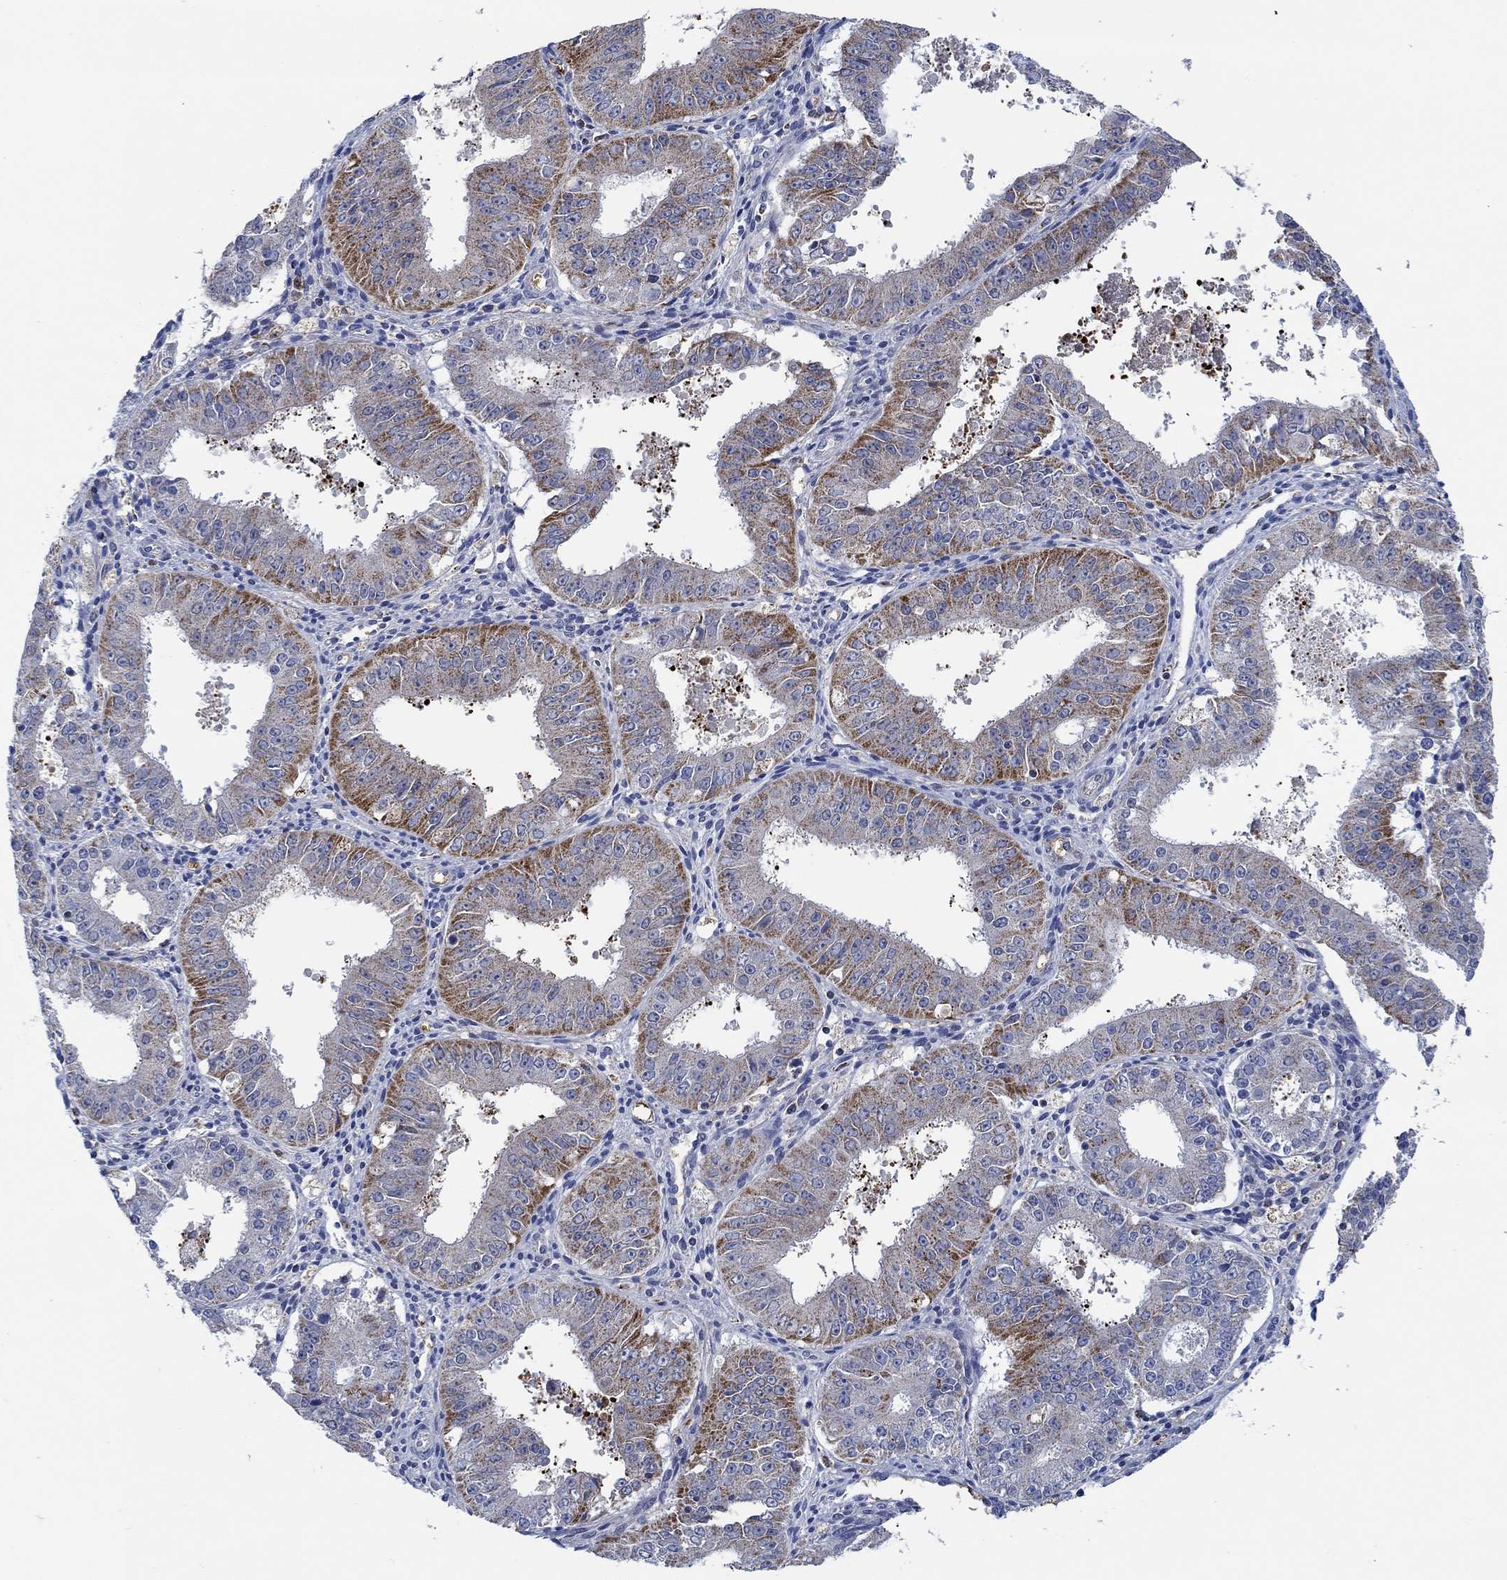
{"staining": {"intensity": "weak", "quantity": "25%-75%", "location": "cytoplasmic/membranous"}, "tissue": "ovarian cancer", "cell_type": "Tumor cells", "image_type": "cancer", "snomed": [{"axis": "morphology", "description": "Carcinoma, endometroid"}, {"axis": "topography", "description": "Ovary"}], "caption": "Ovarian cancer (endometroid carcinoma) stained for a protein (brown) exhibits weak cytoplasmic/membranous positive expression in about 25%-75% of tumor cells.", "gene": "MPP1", "patient": {"sex": "female", "age": 42}}